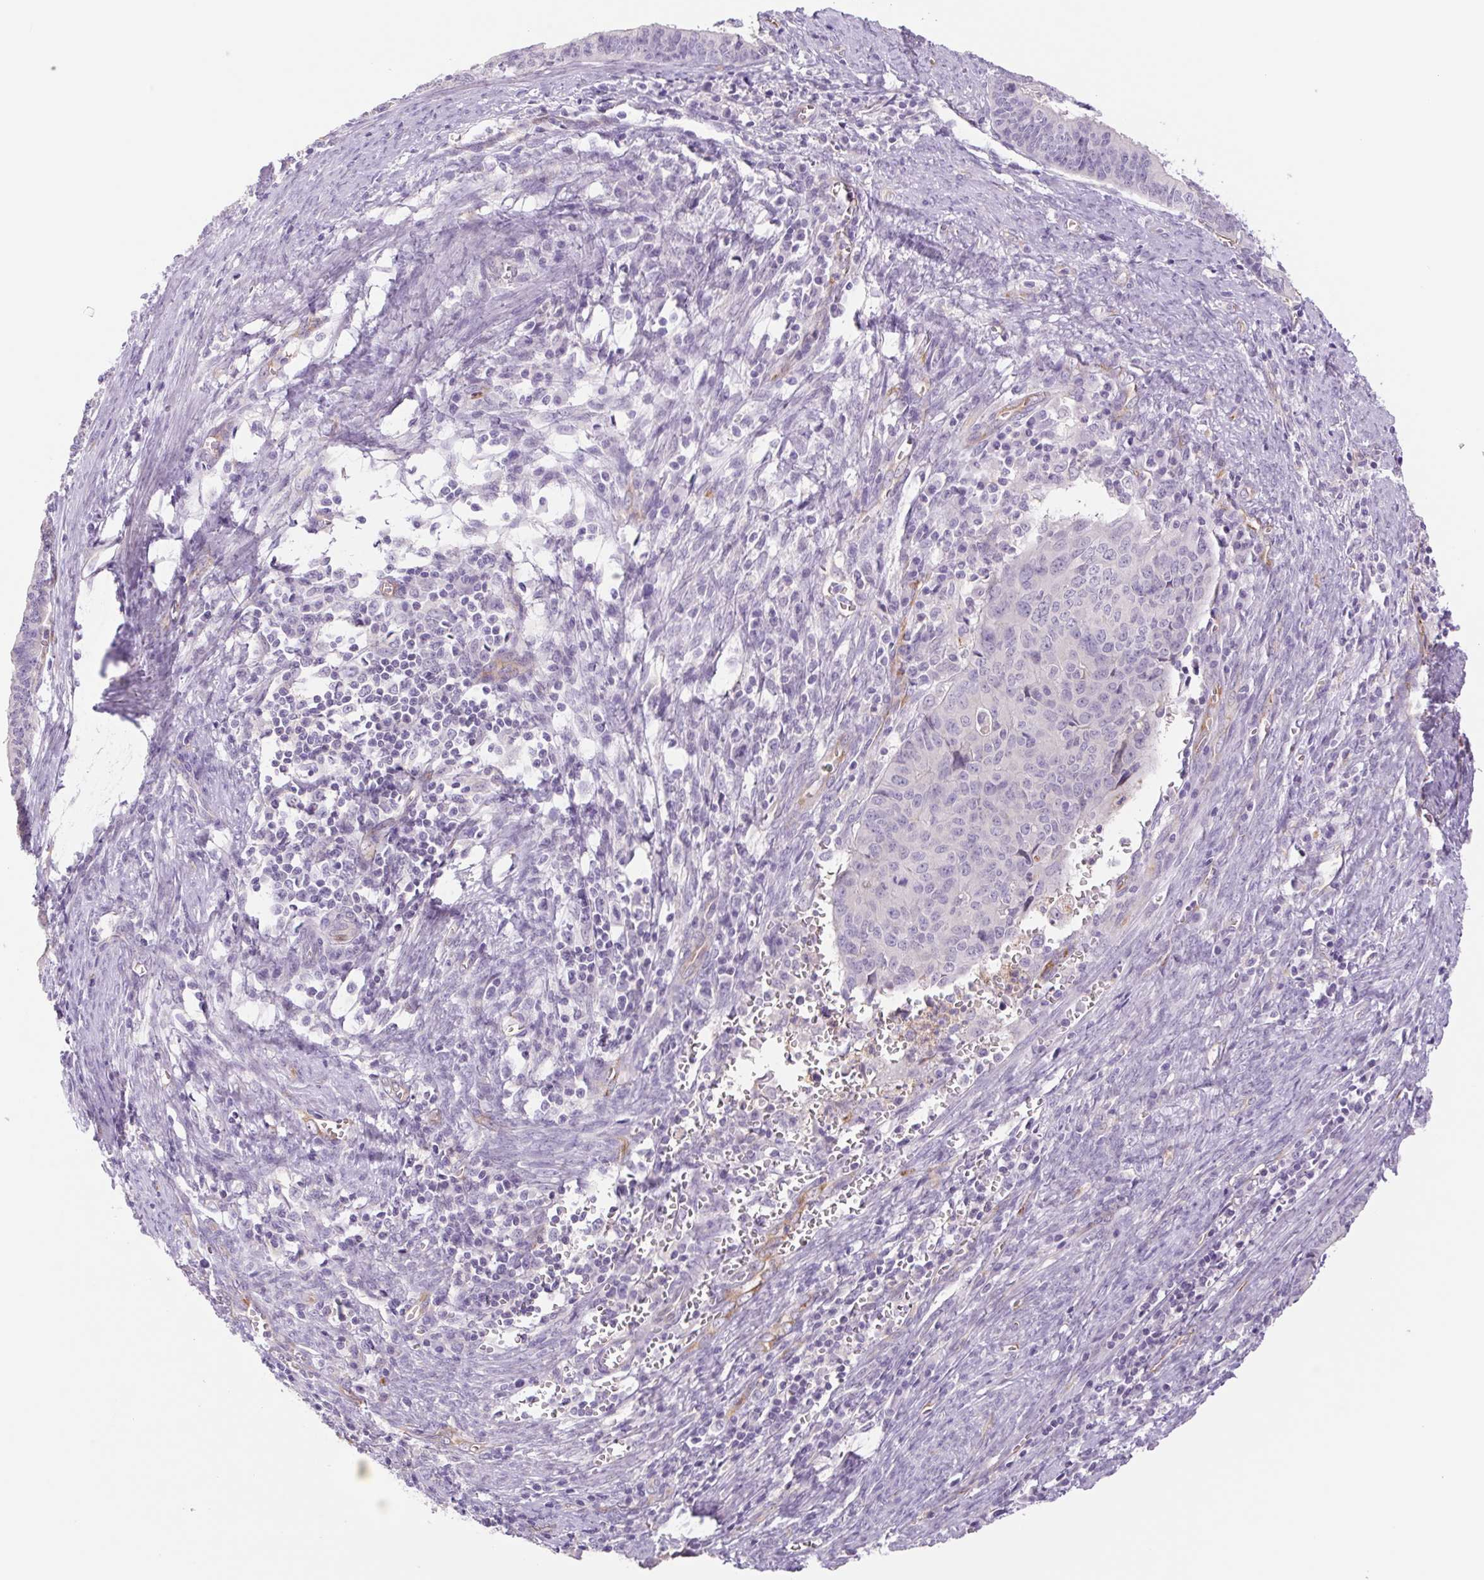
{"staining": {"intensity": "negative", "quantity": "none", "location": "none"}, "tissue": "endometrial cancer", "cell_type": "Tumor cells", "image_type": "cancer", "snomed": [{"axis": "morphology", "description": "Adenocarcinoma, NOS"}, {"axis": "topography", "description": "Endometrium"}], "caption": "Immunohistochemistry of human adenocarcinoma (endometrial) displays no positivity in tumor cells.", "gene": "IGFL3", "patient": {"sex": "female", "age": 65}}